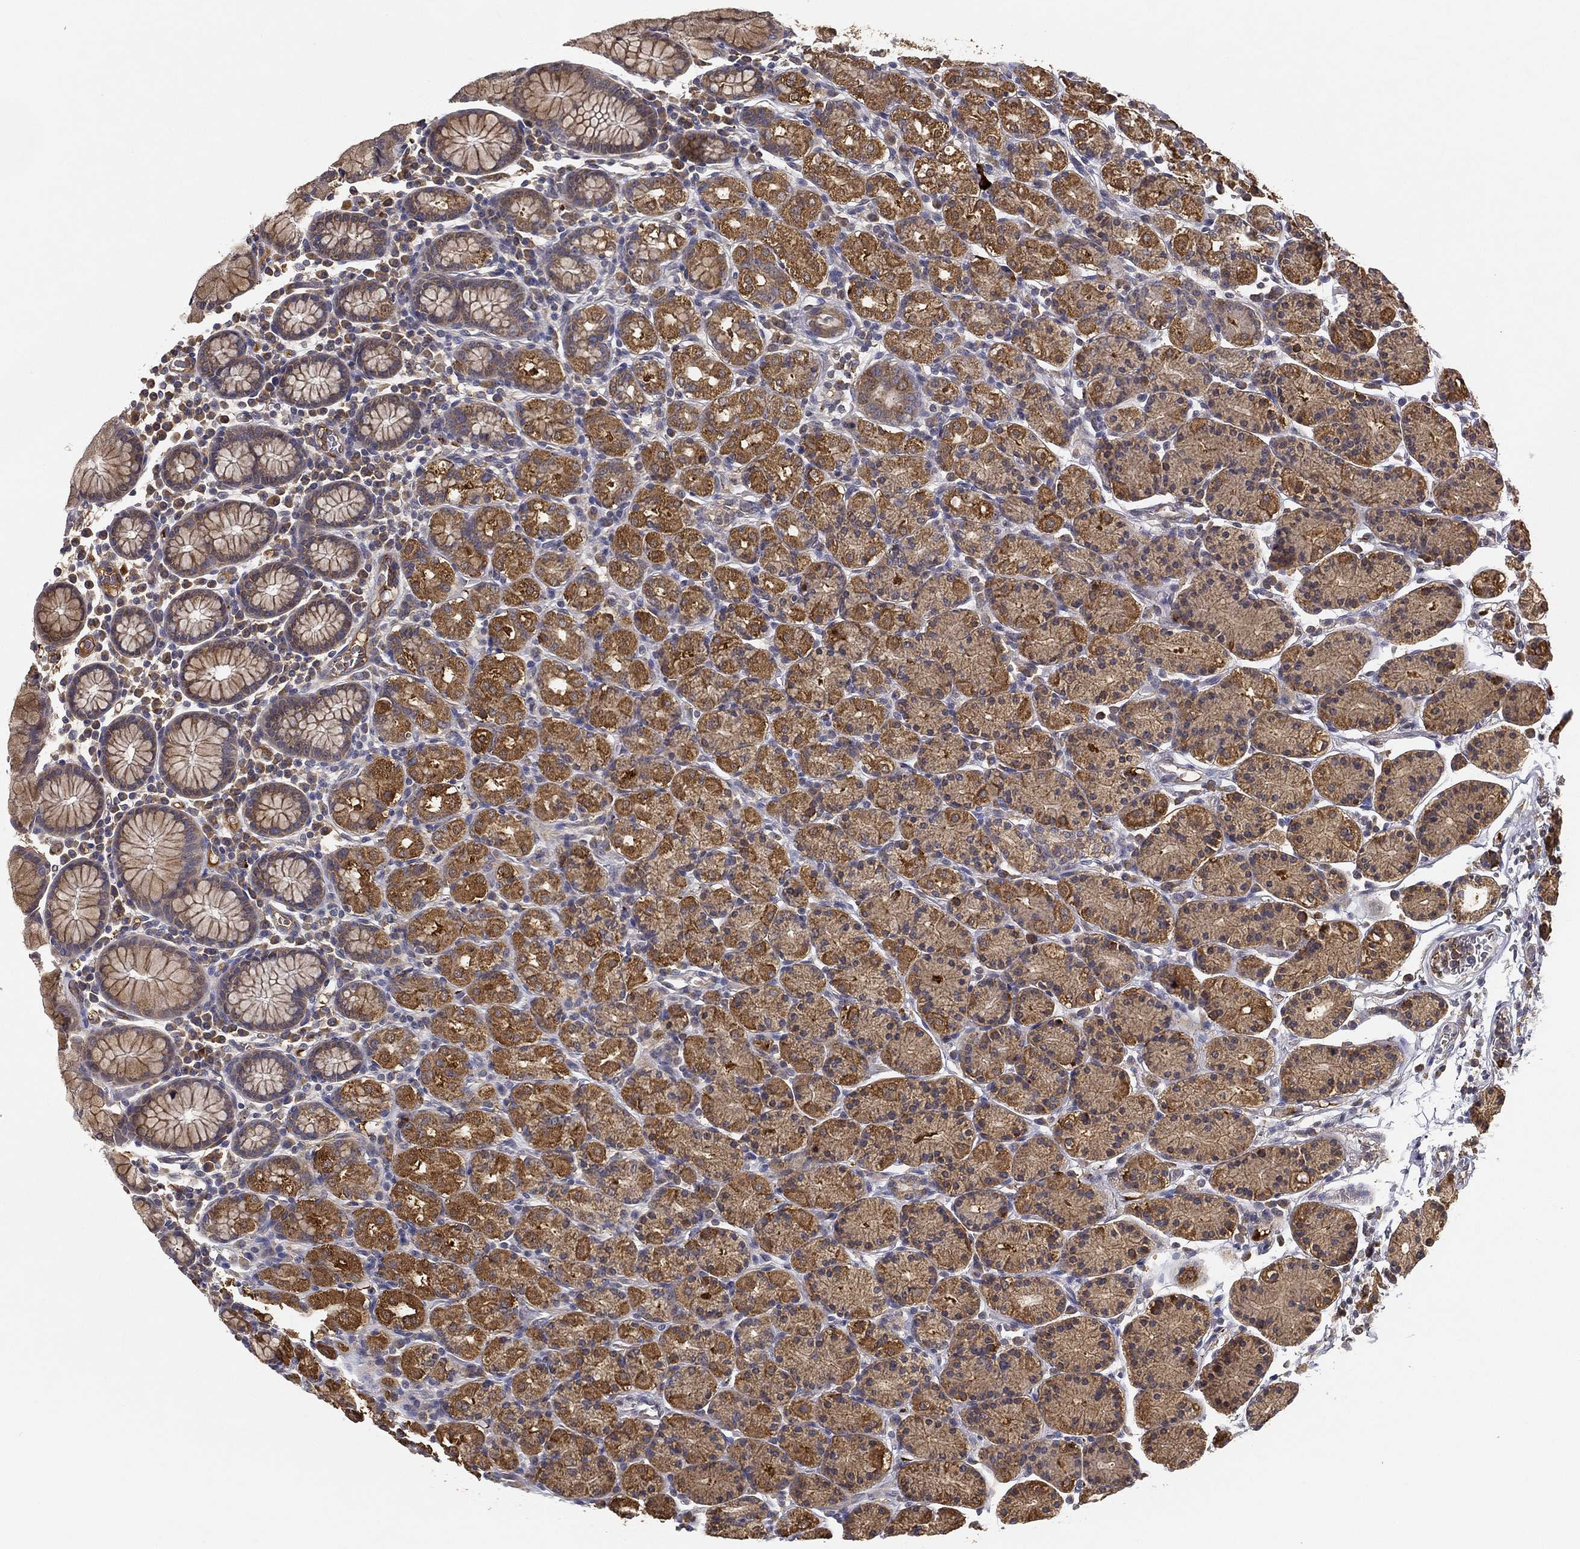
{"staining": {"intensity": "moderate", "quantity": ">75%", "location": "cytoplasmic/membranous"}, "tissue": "stomach", "cell_type": "Glandular cells", "image_type": "normal", "snomed": [{"axis": "morphology", "description": "Normal tissue, NOS"}, {"axis": "topography", "description": "Stomach, upper"}, {"axis": "topography", "description": "Stomach"}], "caption": "This is an image of immunohistochemistry (IHC) staining of normal stomach, which shows moderate staining in the cytoplasmic/membranous of glandular cells.", "gene": "MT", "patient": {"sex": "male", "age": 62}}